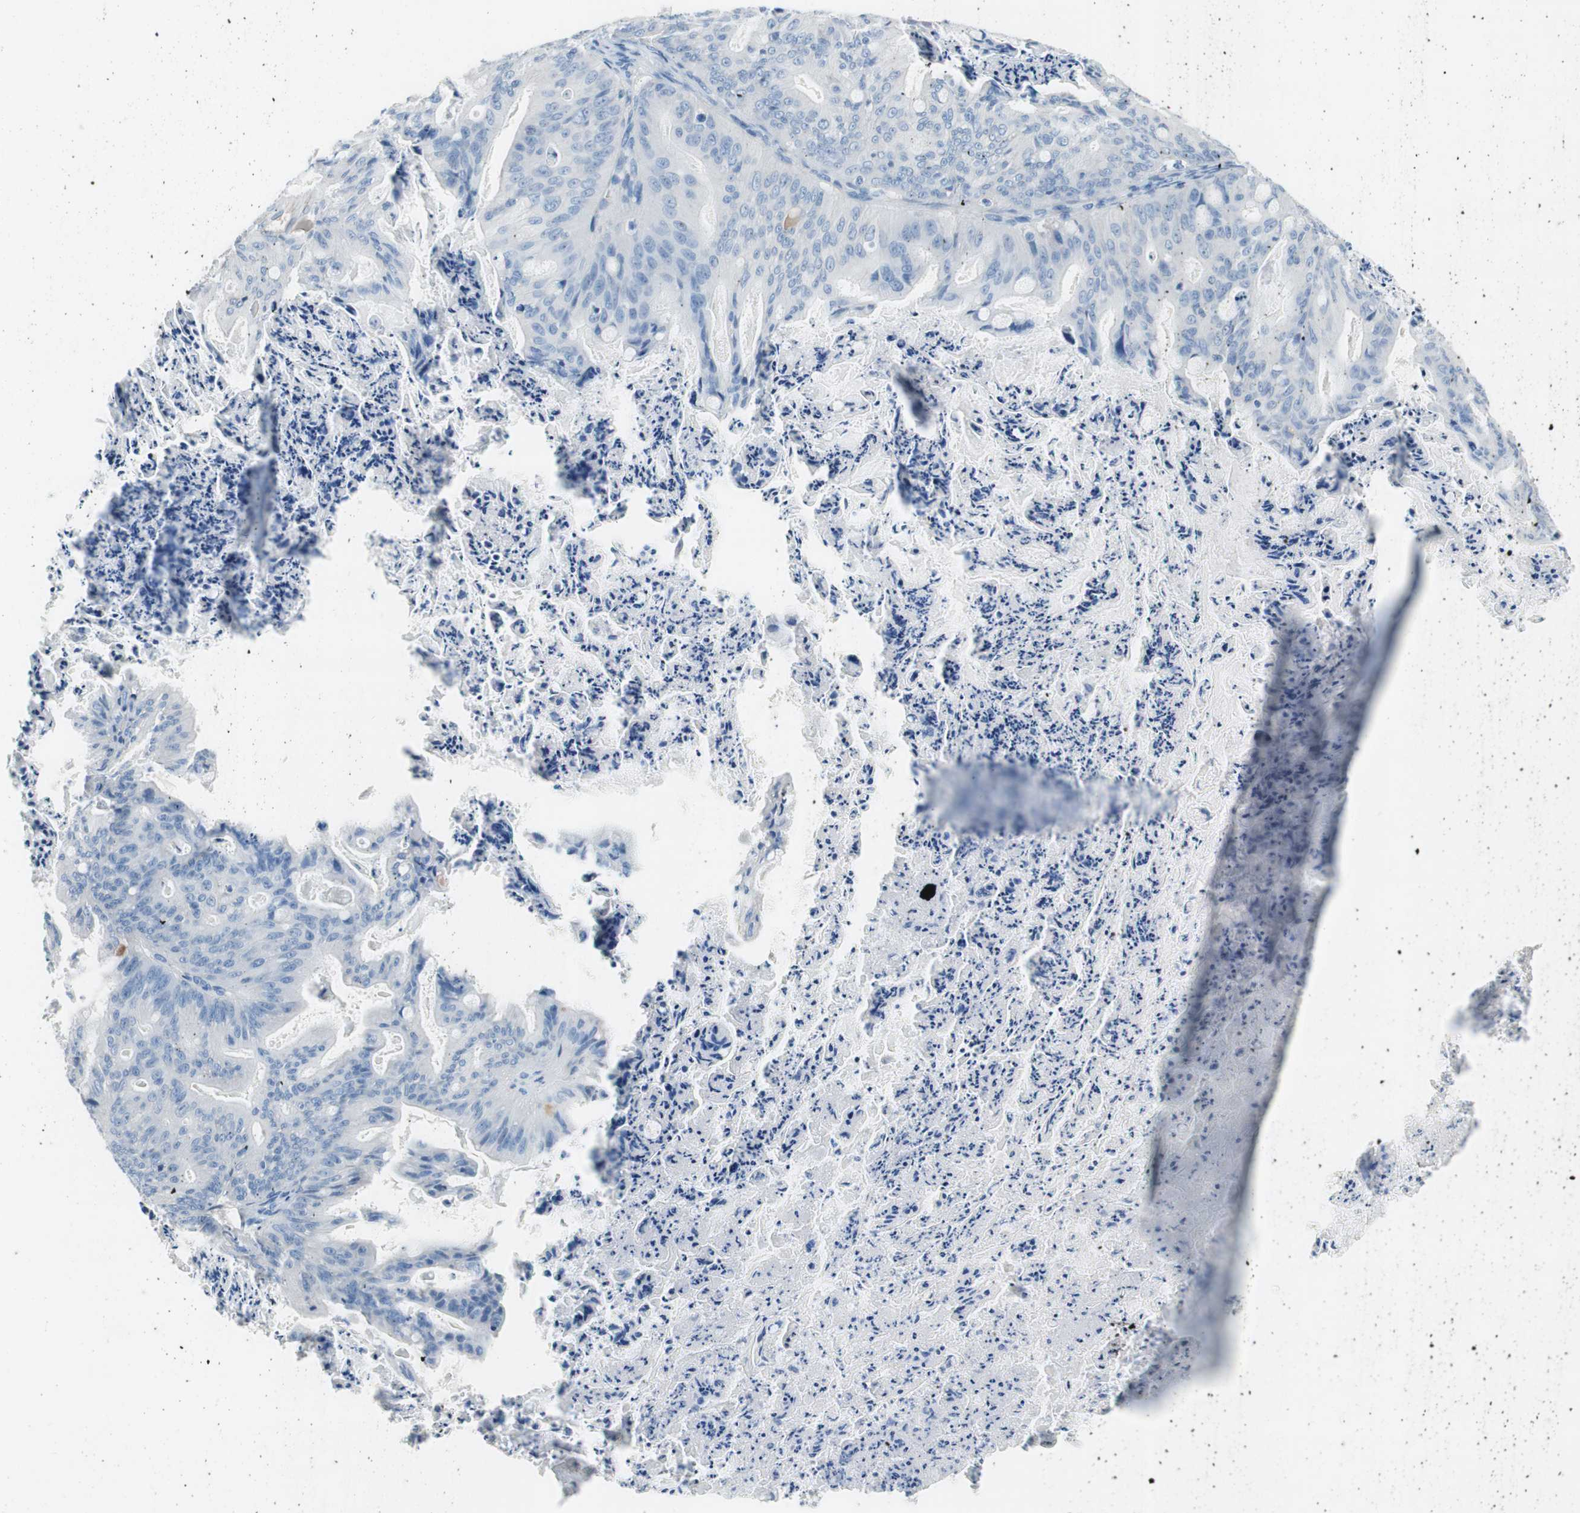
{"staining": {"intensity": "negative", "quantity": "none", "location": "none"}, "tissue": "ovarian cancer", "cell_type": "Tumor cells", "image_type": "cancer", "snomed": [{"axis": "morphology", "description": "Cystadenocarcinoma, mucinous, NOS"}, {"axis": "topography", "description": "Ovary"}], "caption": "IHC photomicrograph of human ovarian mucinous cystadenocarcinoma stained for a protein (brown), which displays no expression in tumor cells. The staining was performed using DAB (3,3'-diaminobenzidine) to visualize the protein expression in brown, while the nuclei were stained in blue with hematoxylin (Magnification: 20x).", "gene": "EVA1A", "patient": {"sex": "female", "age": 36}}